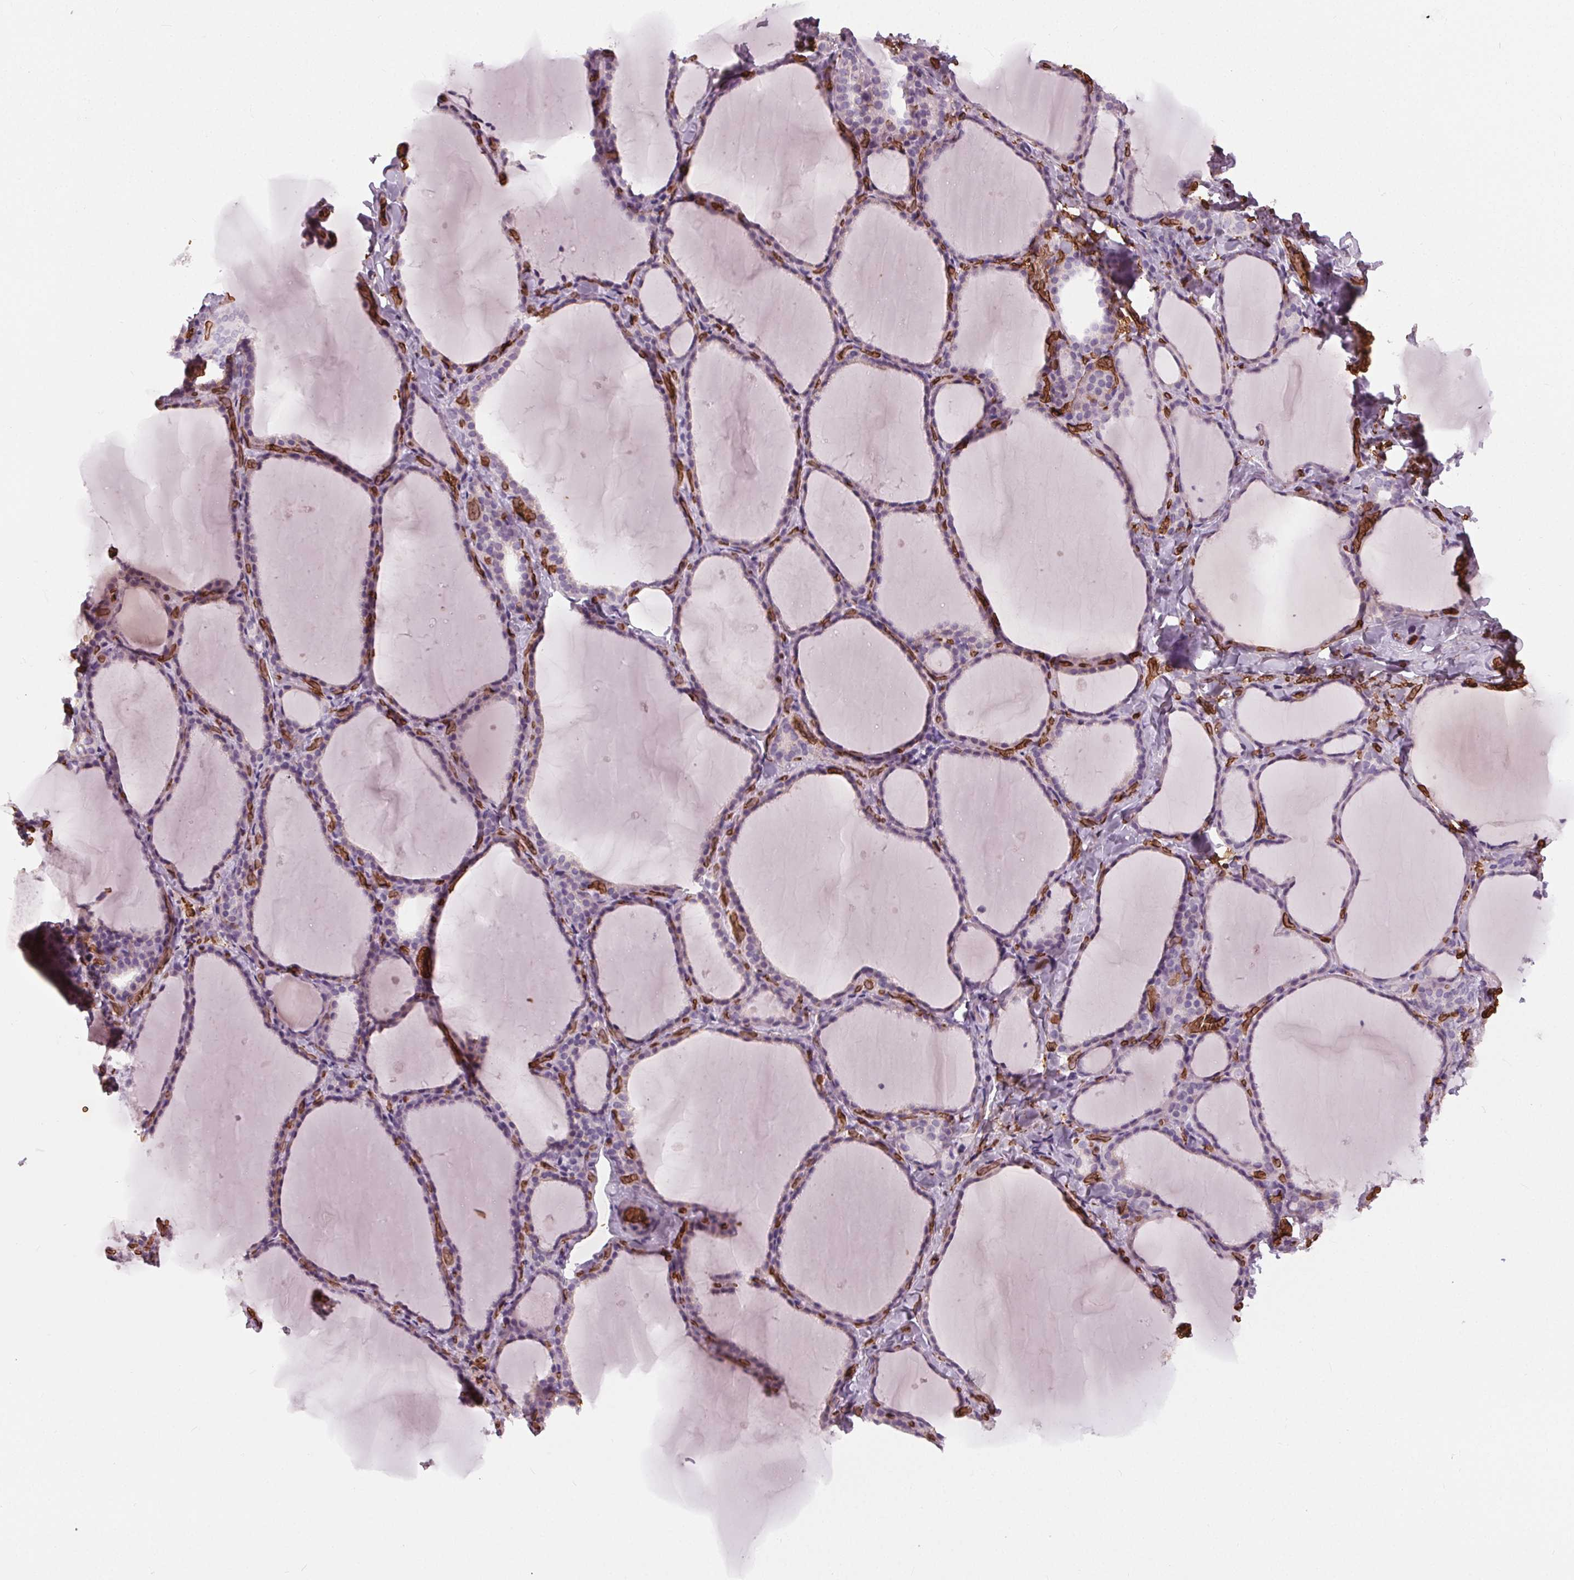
{"staining": {"intensity": "negative", "quantity": "none", "location": "none"}, "tissue": "thyroid gland", "cell_type": "Glandular cells", "image_type": "normal", "snomed": [{"axis": "morphology", "description": "Normal tissue, NOS"}, {"axis": "topography", "description": "Thyroid gland"}], "caption": "A high-resolution micrograph shows immunohistochemistry staining of normal thyroid gland, which demonstrates no significant expression in glandular cells. (DAB immunohistochemistry with hematoxylin counter stain).", "gene": "SLC4A1", "patient": {"sex": "female", "age": 22}}